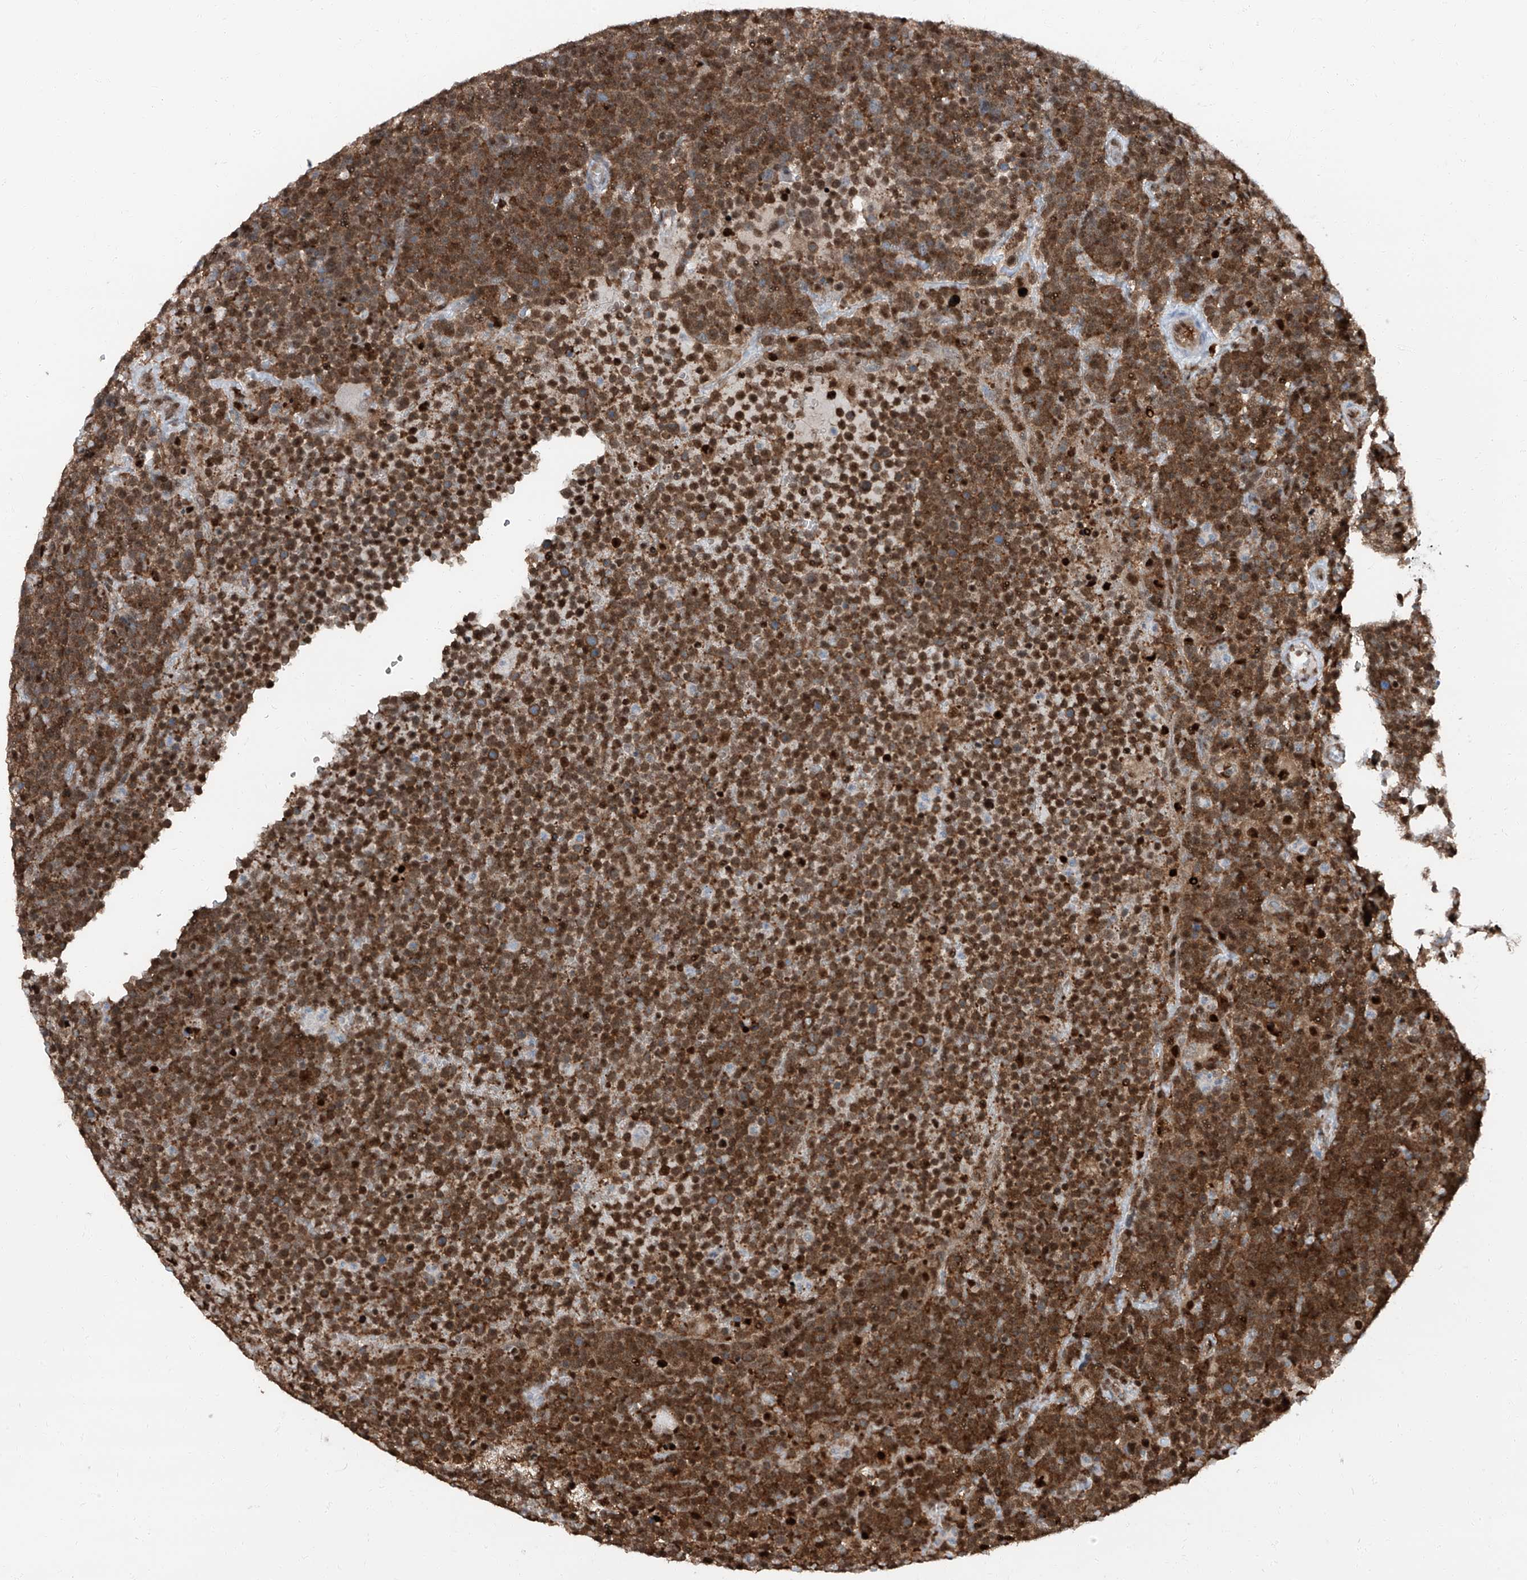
{"staining": {"intensity": "moderate", "quantity": ">75%", "location": "cytoplasmic/membranous,nuclear"}, "tissue": "lymphoma", "cell_type": "Tumor cells", "image_type": "cancer", "snomed": [{"axis": "morphology", "description": "Malignant lymphoma, non-Hodgkin's type, High grade"}, {"axis": "topography", "description": "Lymph node"}], "caption": "Protein staining demonstrates moderate cytoplasmic/membranous and nuclear staining in about >75% of tumor cells in lymphoma.", "gene": "PSMB10", "patient": {"sex": "male", "age": 61}}